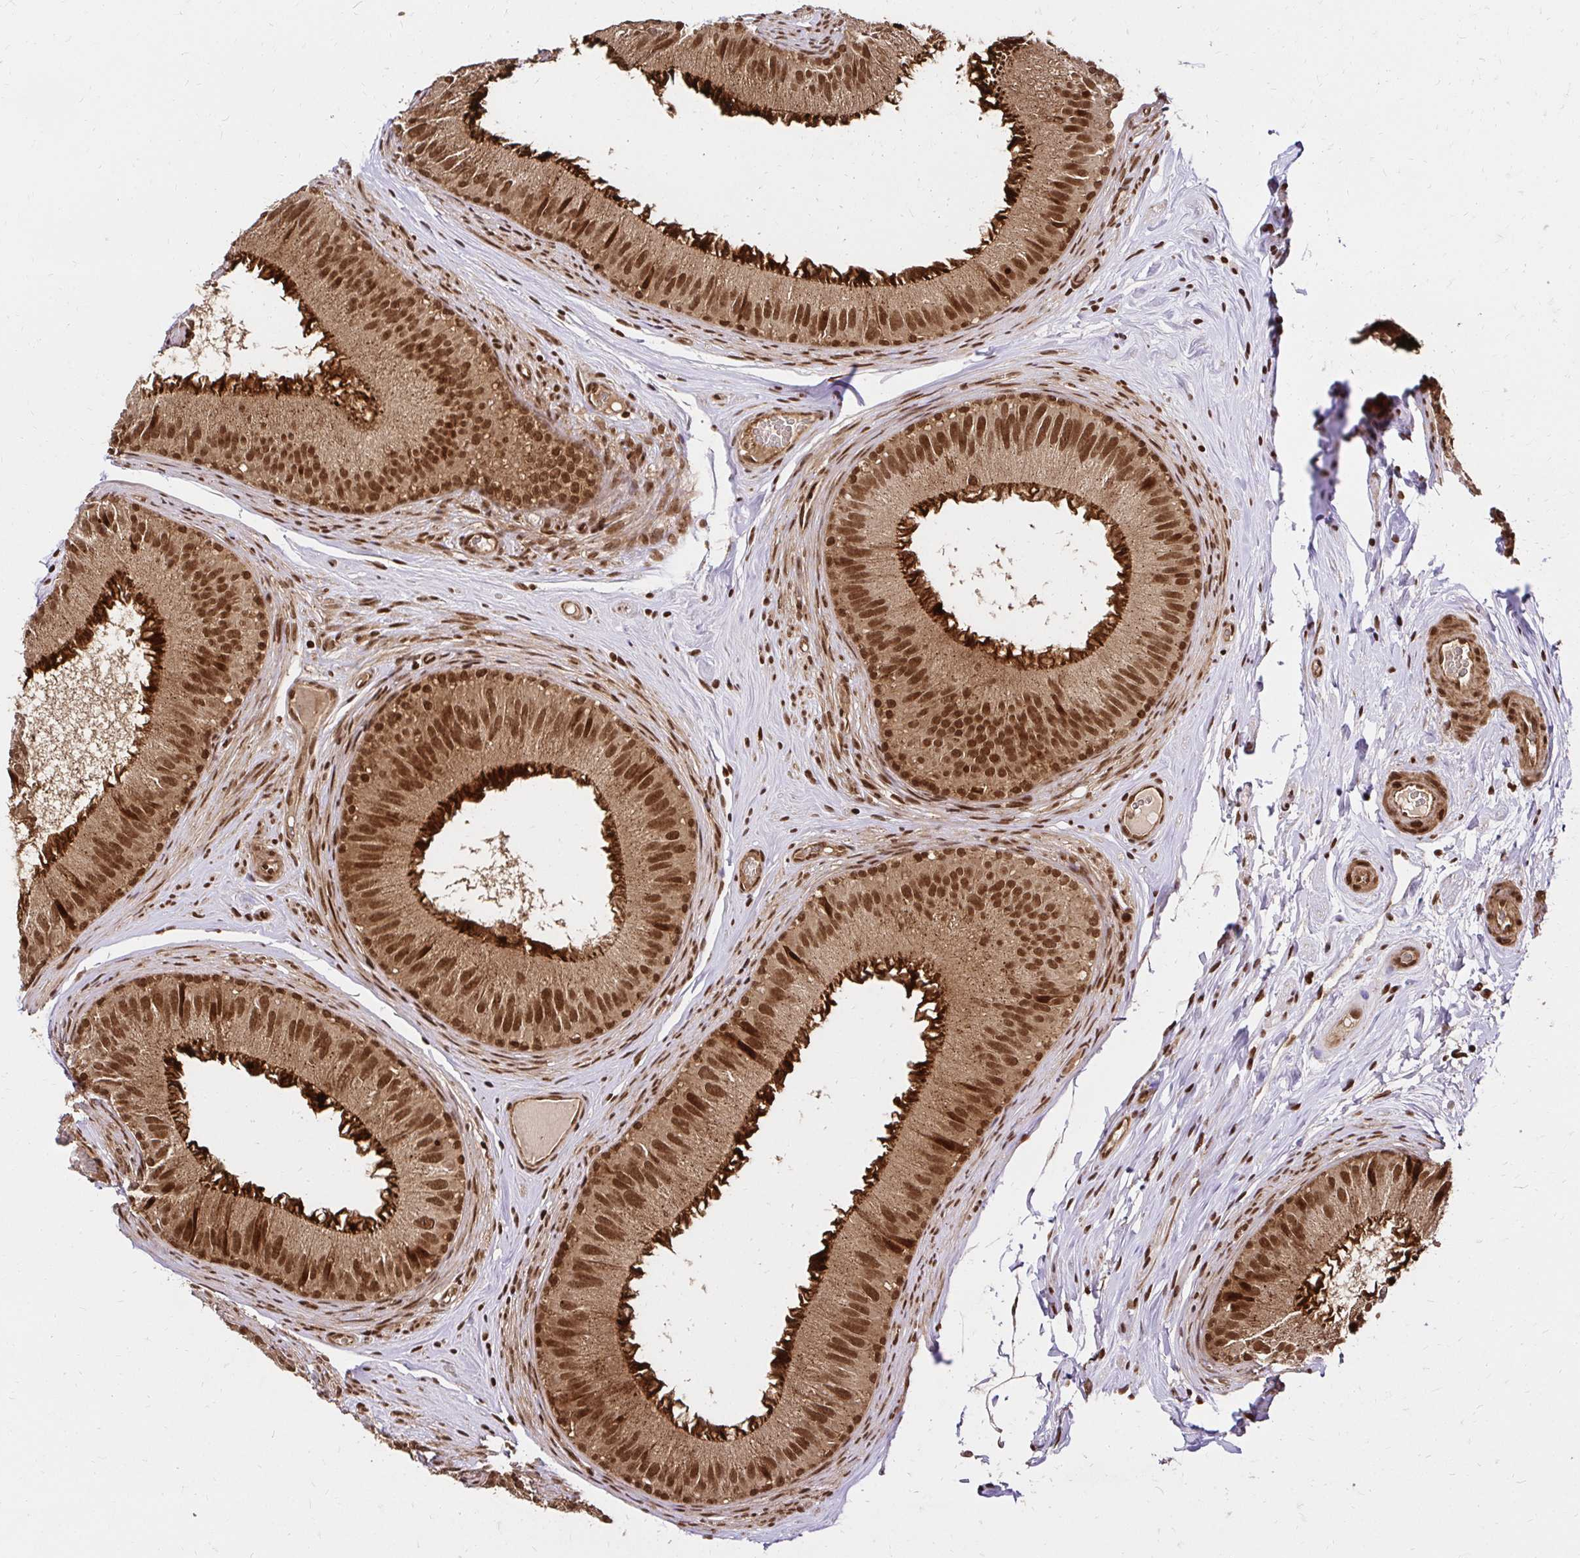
{"staining": {"intensity": "strong", "quantity": ">75%", "location": "cytoplasmic/membranous,nuclear"}, "tissue": "epididymis", "cell_type": "Glandular cells", "image_type": "normal", "snomed": [{"axis": "morphology", "description": "Normal tissue, NOS"}, {"axis": "topography", "description": "Epididymis"}], "caption": "A micrograph of epididymis stained for a protein displays strong cytoplasmic/membranous,nuclear brown staining in glandular cells. (IHC, brightfield microscopy, high magnification).", "gene": "GLYR1", "patient": {"sex": "male", "age": 44}}